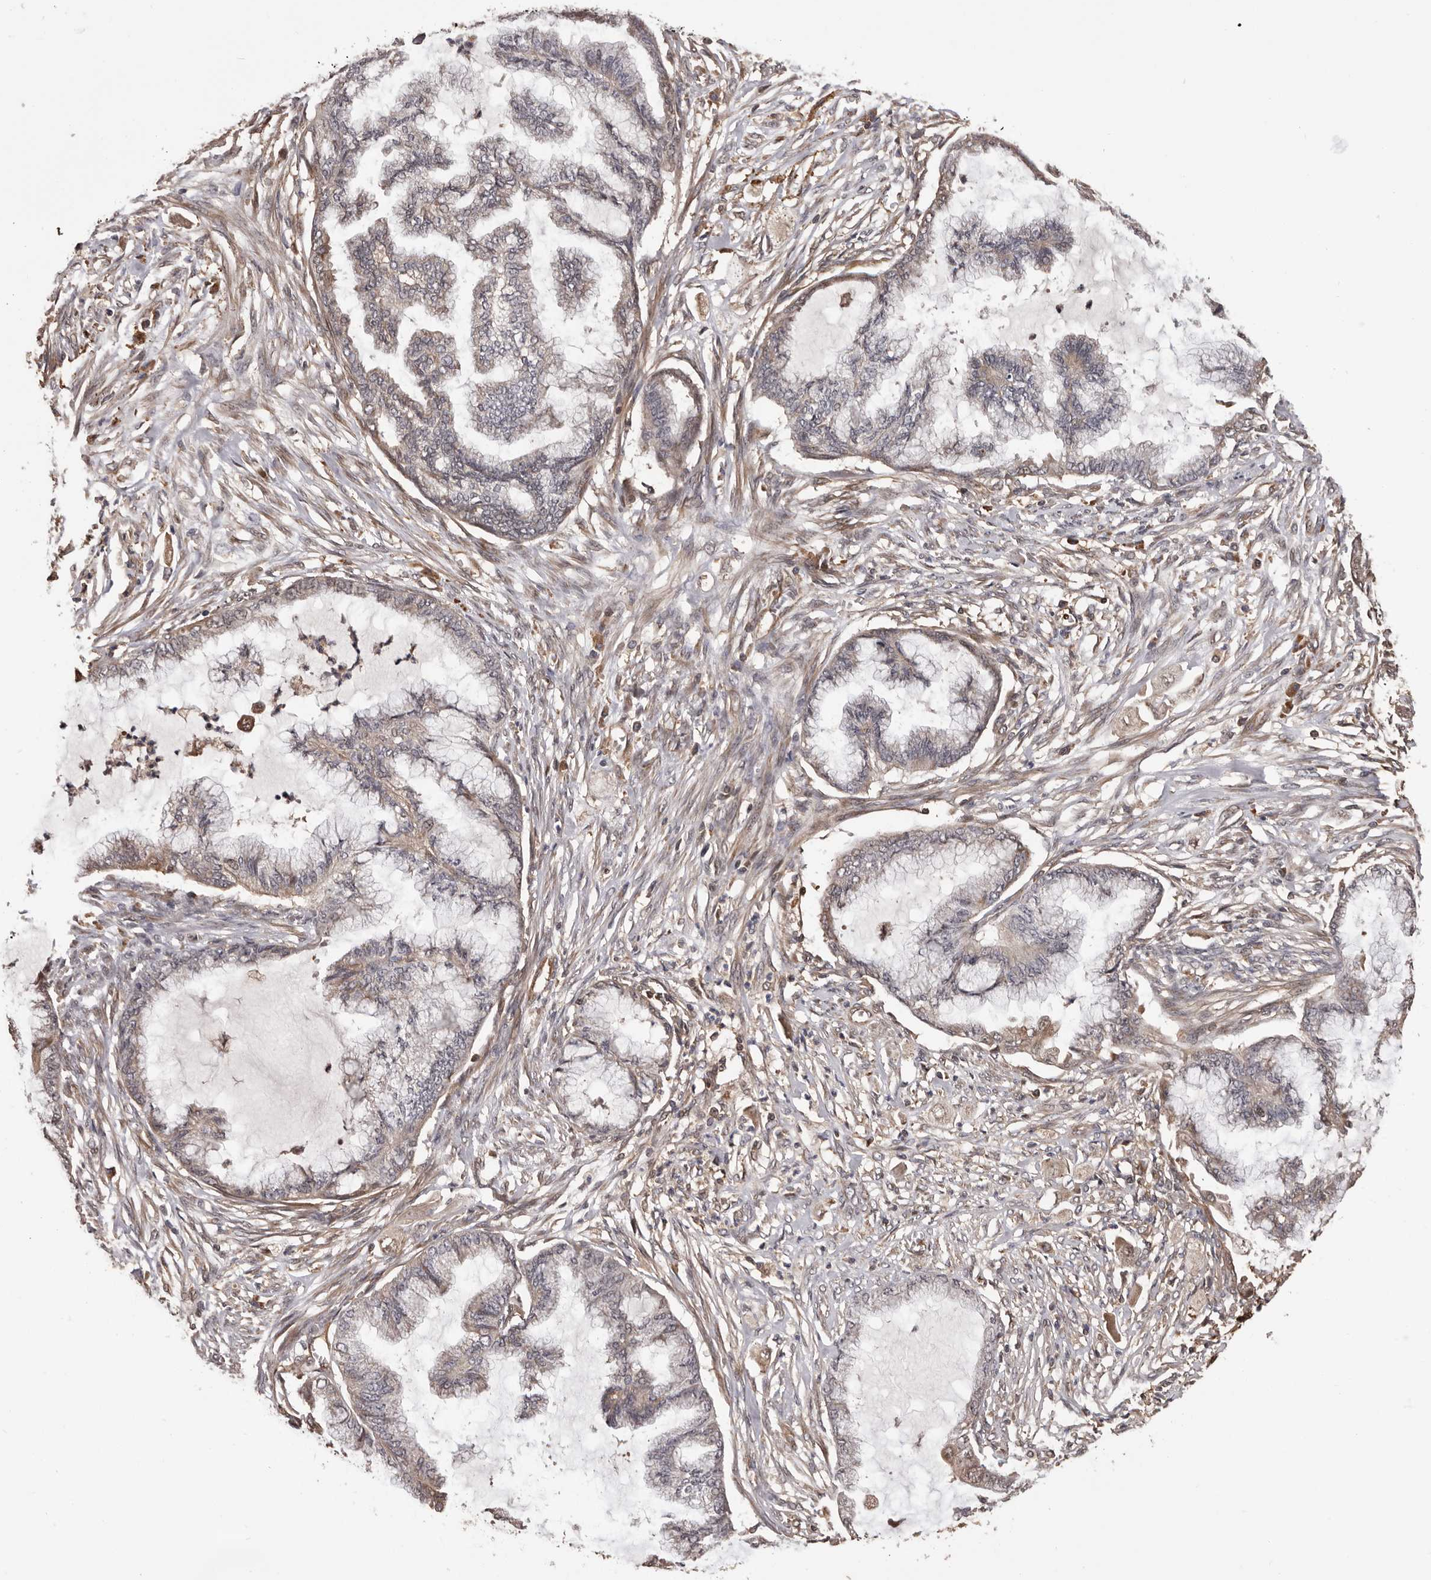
{"staining": {"intensity": "moderate", "quantity": "<25%", "location": "cytoplasmic/membranous"}, "tissue": "endometrial cancer", "cell_type": "Tumor cells", "image_type": "cancer", "snomed": [{"axis": "morphology", "description": "Adenocarcinoma, NOS"}, {"axis": "topography", "description": "Endometrium"}], "caption": "High-magnification brightfield microscopy of endometrial cancer (adenocarcinoma) stained with DAB (brown) and counterstained with hematoxylin (blue). tumor cells exhibit moderate cytoplasmic/membranous expression is appreciated in about<25% of cells. (DAB (3,3'-diaminobenzidine) IHC with brightfield microscopy, high magnification).", "gene": "ADAMTS2", "patient": {"sex": "female", "age": 86}}